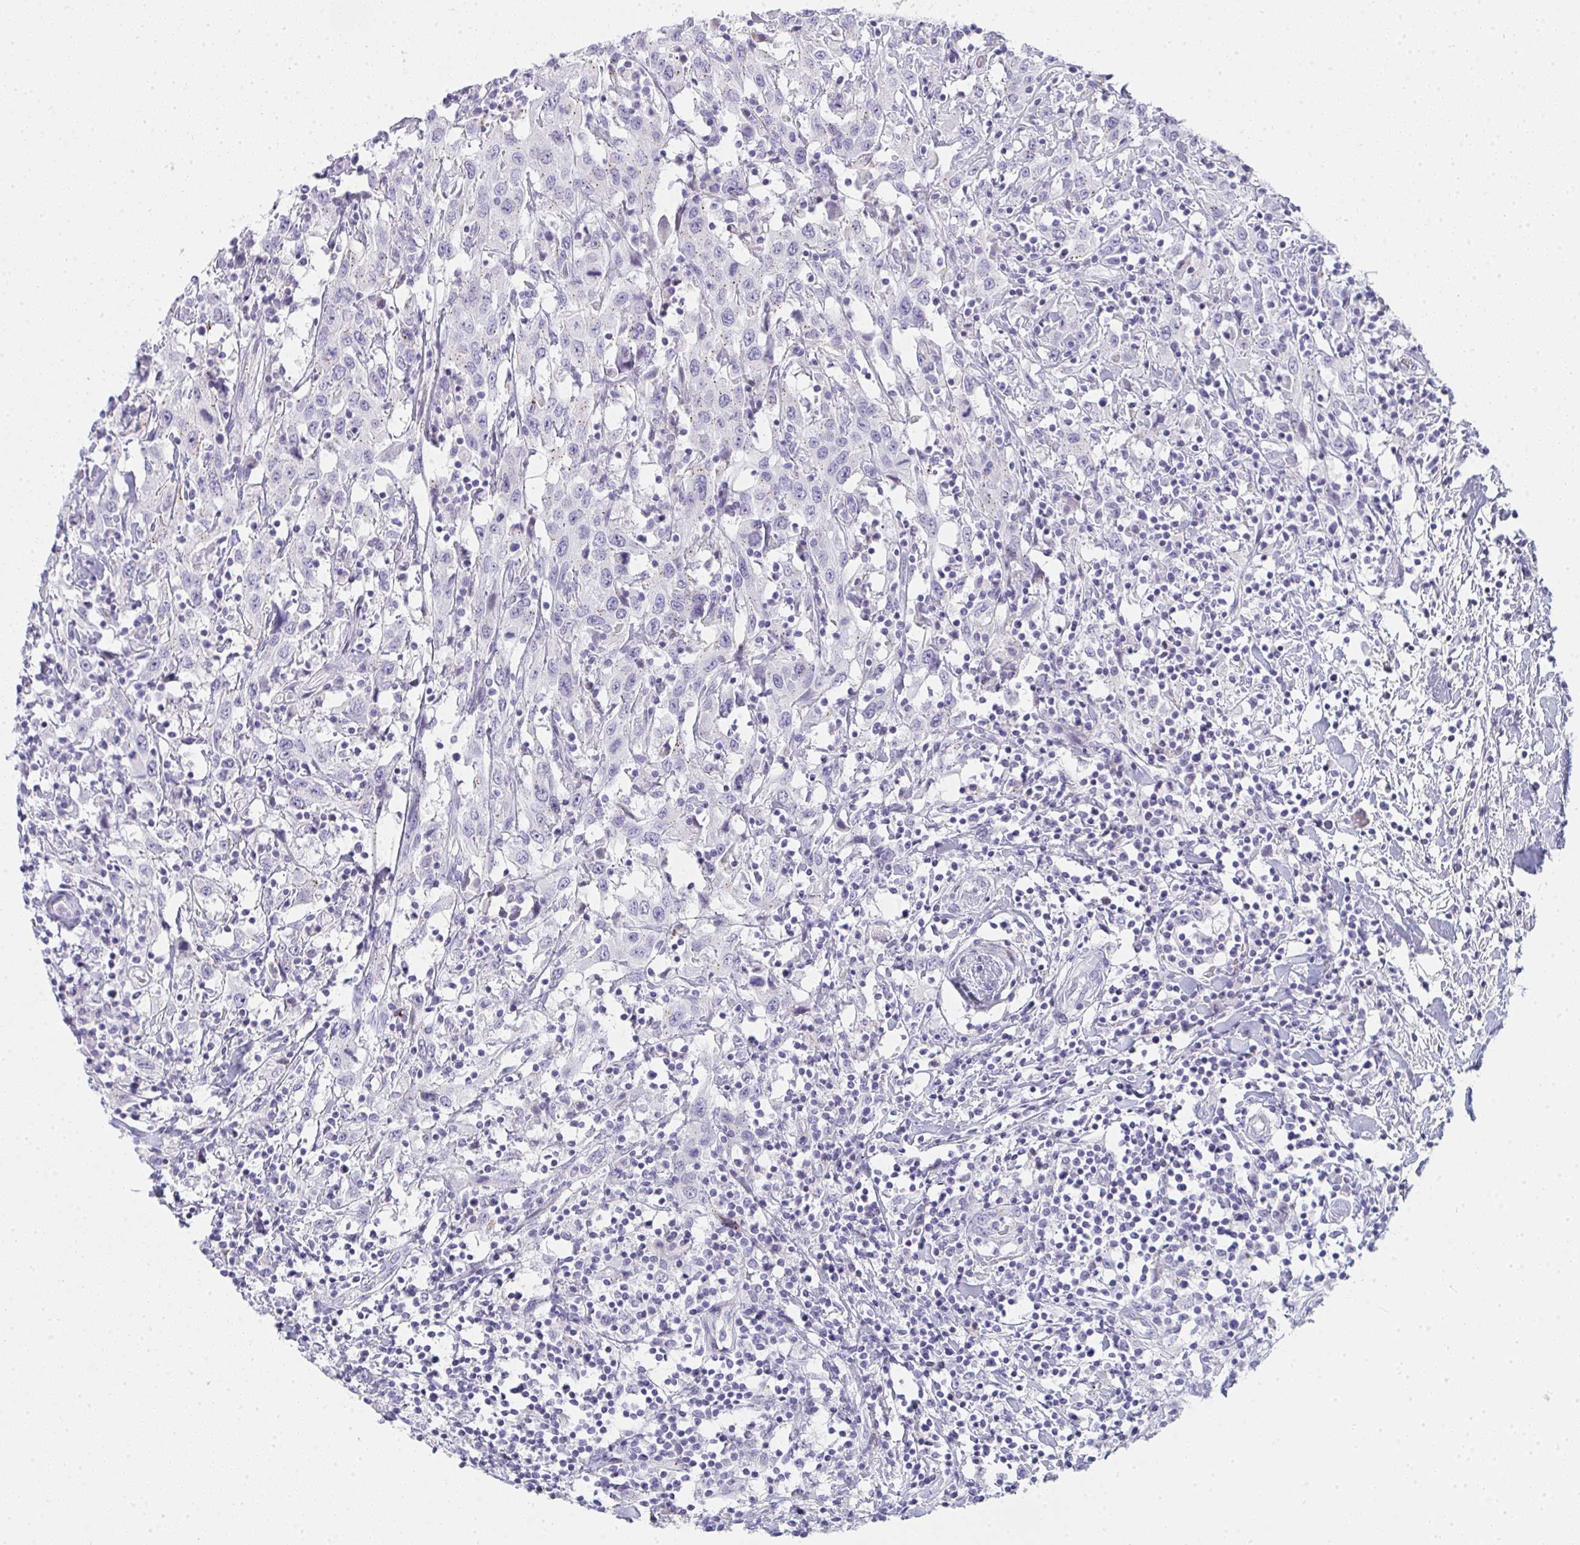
{"staining": {"intensity": "negative", "quantity": "none", "location": "none"}, "tissue": "urothelial cancer", "cell_type": "Tumor cells", "image_type": "cancer", "snomed": [{"axis": "morphology", "description": "Urothelial carcinoma, High grade"}, {"axis": "topography", "description": "Urinary bladder"}], "caption": "The immunohistochemistry (IHC) photomicrograph has no significant staining in tumor cells of urothelial cancer tissue. (DAB IHC, high magnification).", "gene": "ZNF182", "patient": {"sex": "male", "age": 61}}